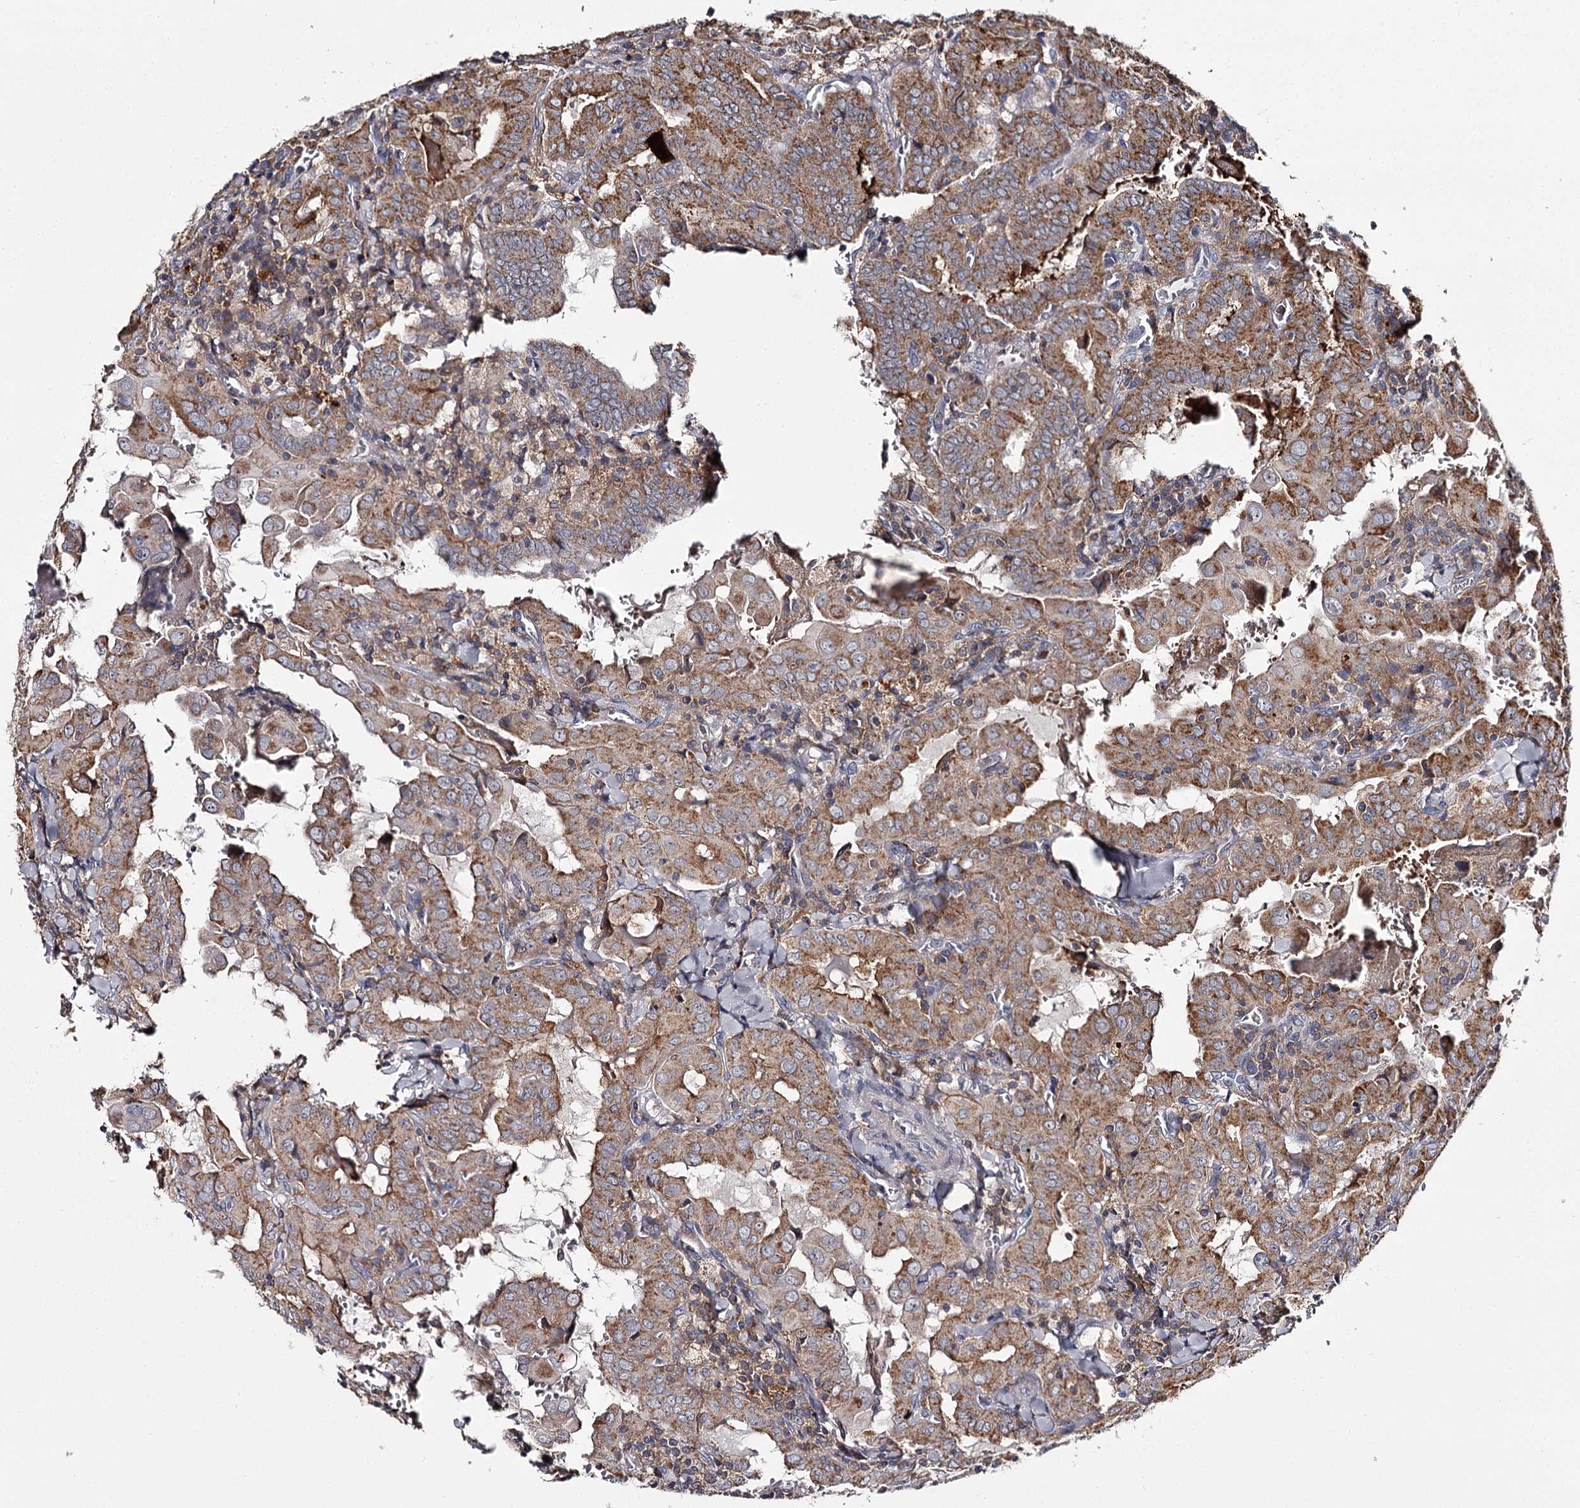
{"staining": {"intensity": "moderate", "quantity": ">75%", "location": "cytoplasmic/membranous"}, "tissue": "thyroid cancer", "cell_type": "Tumor cells", "image_type": "cancer", "snomed": [{"axis": "morphology", "description": "Papillary adenocarcinoma, NOS"}, {"axis": "topography", "description": "Thyroid gland"}], "caption": "IHC of thyroid cancer (papillary adenocarcinoma) reveals medium levels of moderate cytoplasmic/membranous positivity in about >75% of tumor cells.", "gene": "RASSF6", "patient": {"sex": "female", "age": 72}}